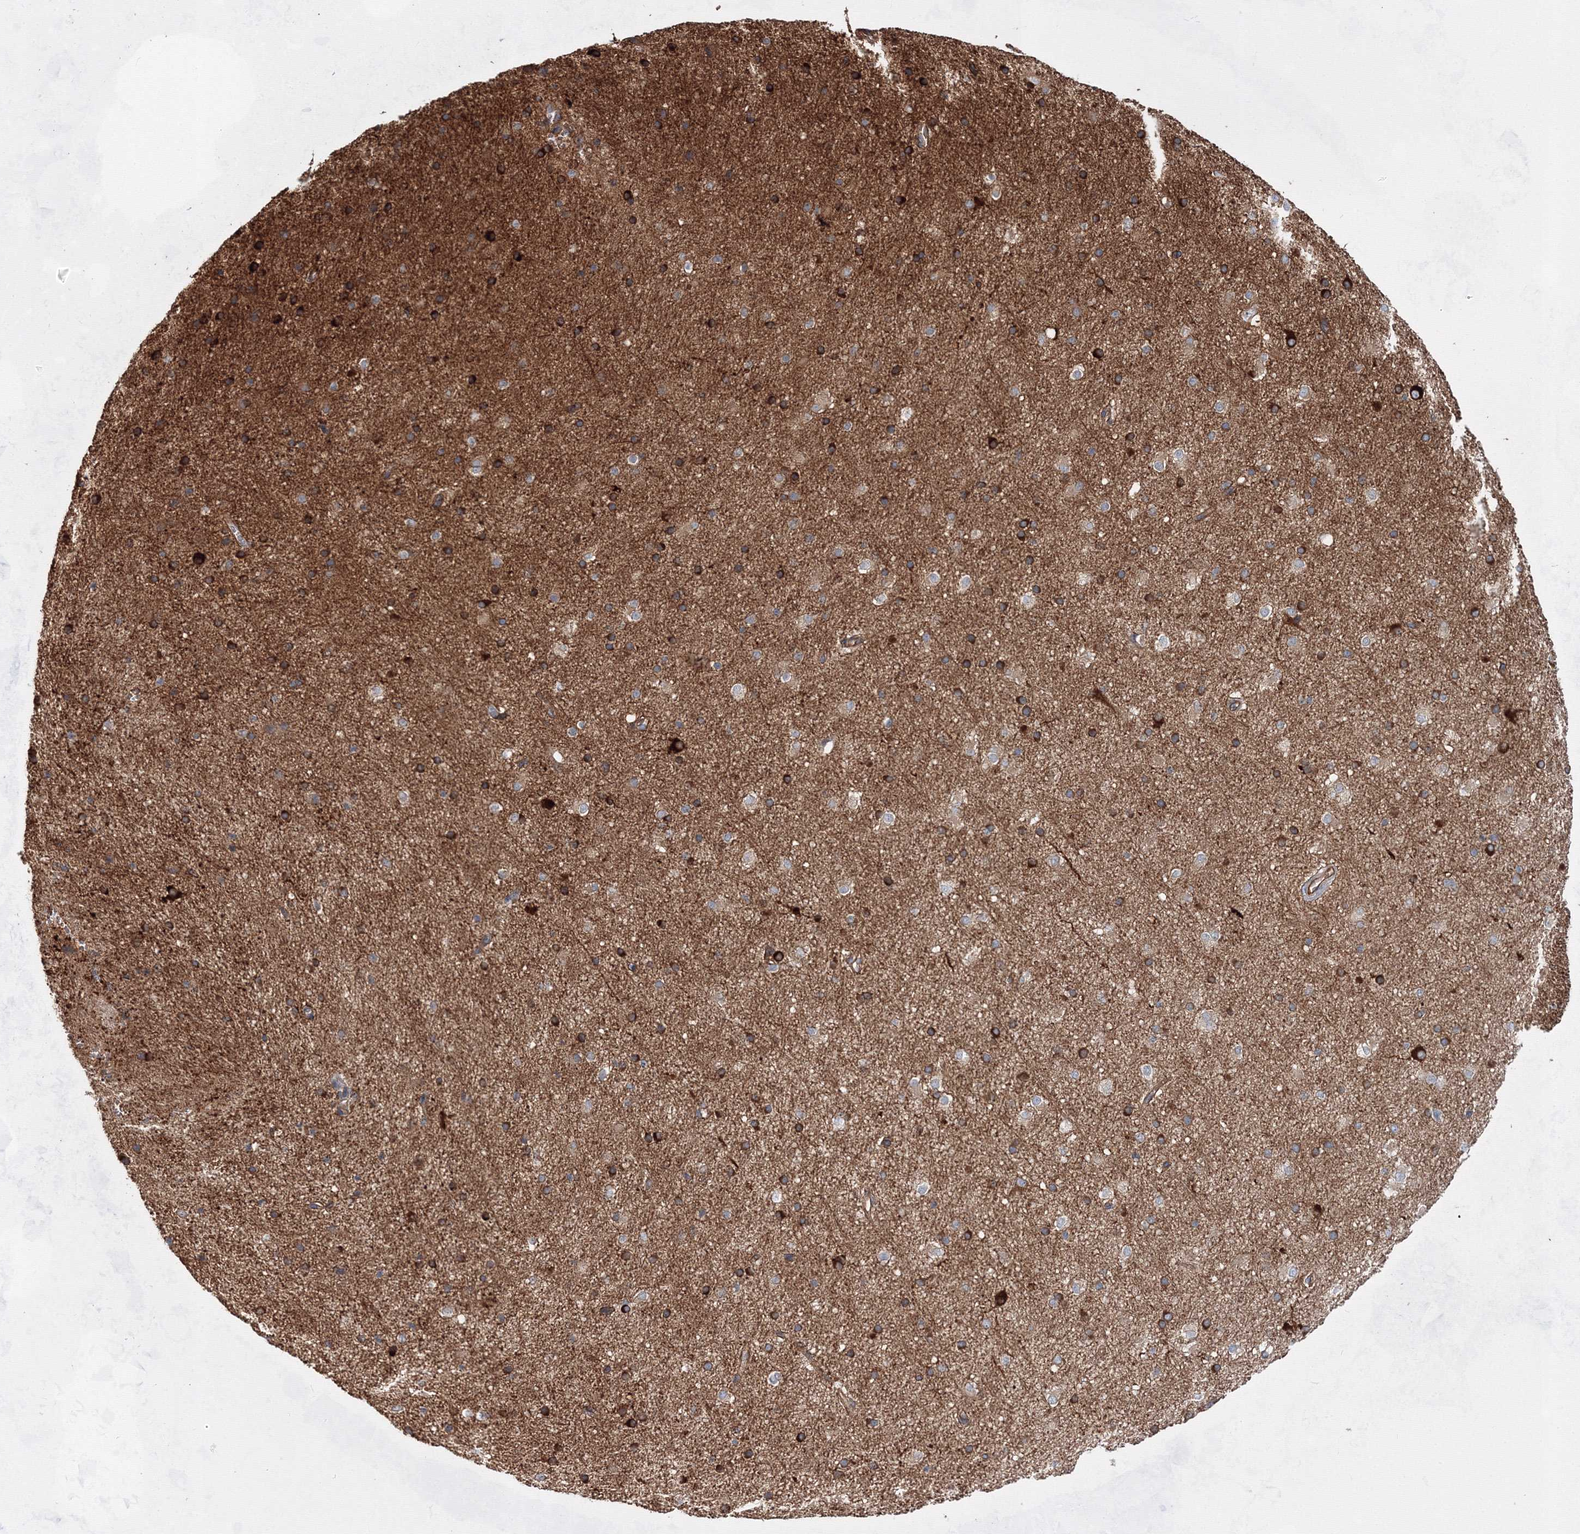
{"staining": {"intensity": "negative", "quantity": "none", "location": "none"}, "tissue": "cerebral cortex", "cell_type": "Endothelial cells", "image_type": "normal", "snomed": [{"axis": "morphology", "description": "Normal tissue, NOS"}, {"axis": "morphology", "description": "Developmental malformation"}, {"axis": "topography", "description": "Cerebral cortex"}], "caption": "Cerebral cortex was stained to show a protein in brown. There is no significant expression in endothelial cells. The staining is performed using DAB (3,3'-diaminobenzidine) brown chromogen with nuclei counter-stained in using hematoxylin.", "gene": "EXOC6", "patient": {"sex": "female", "age": 30}}